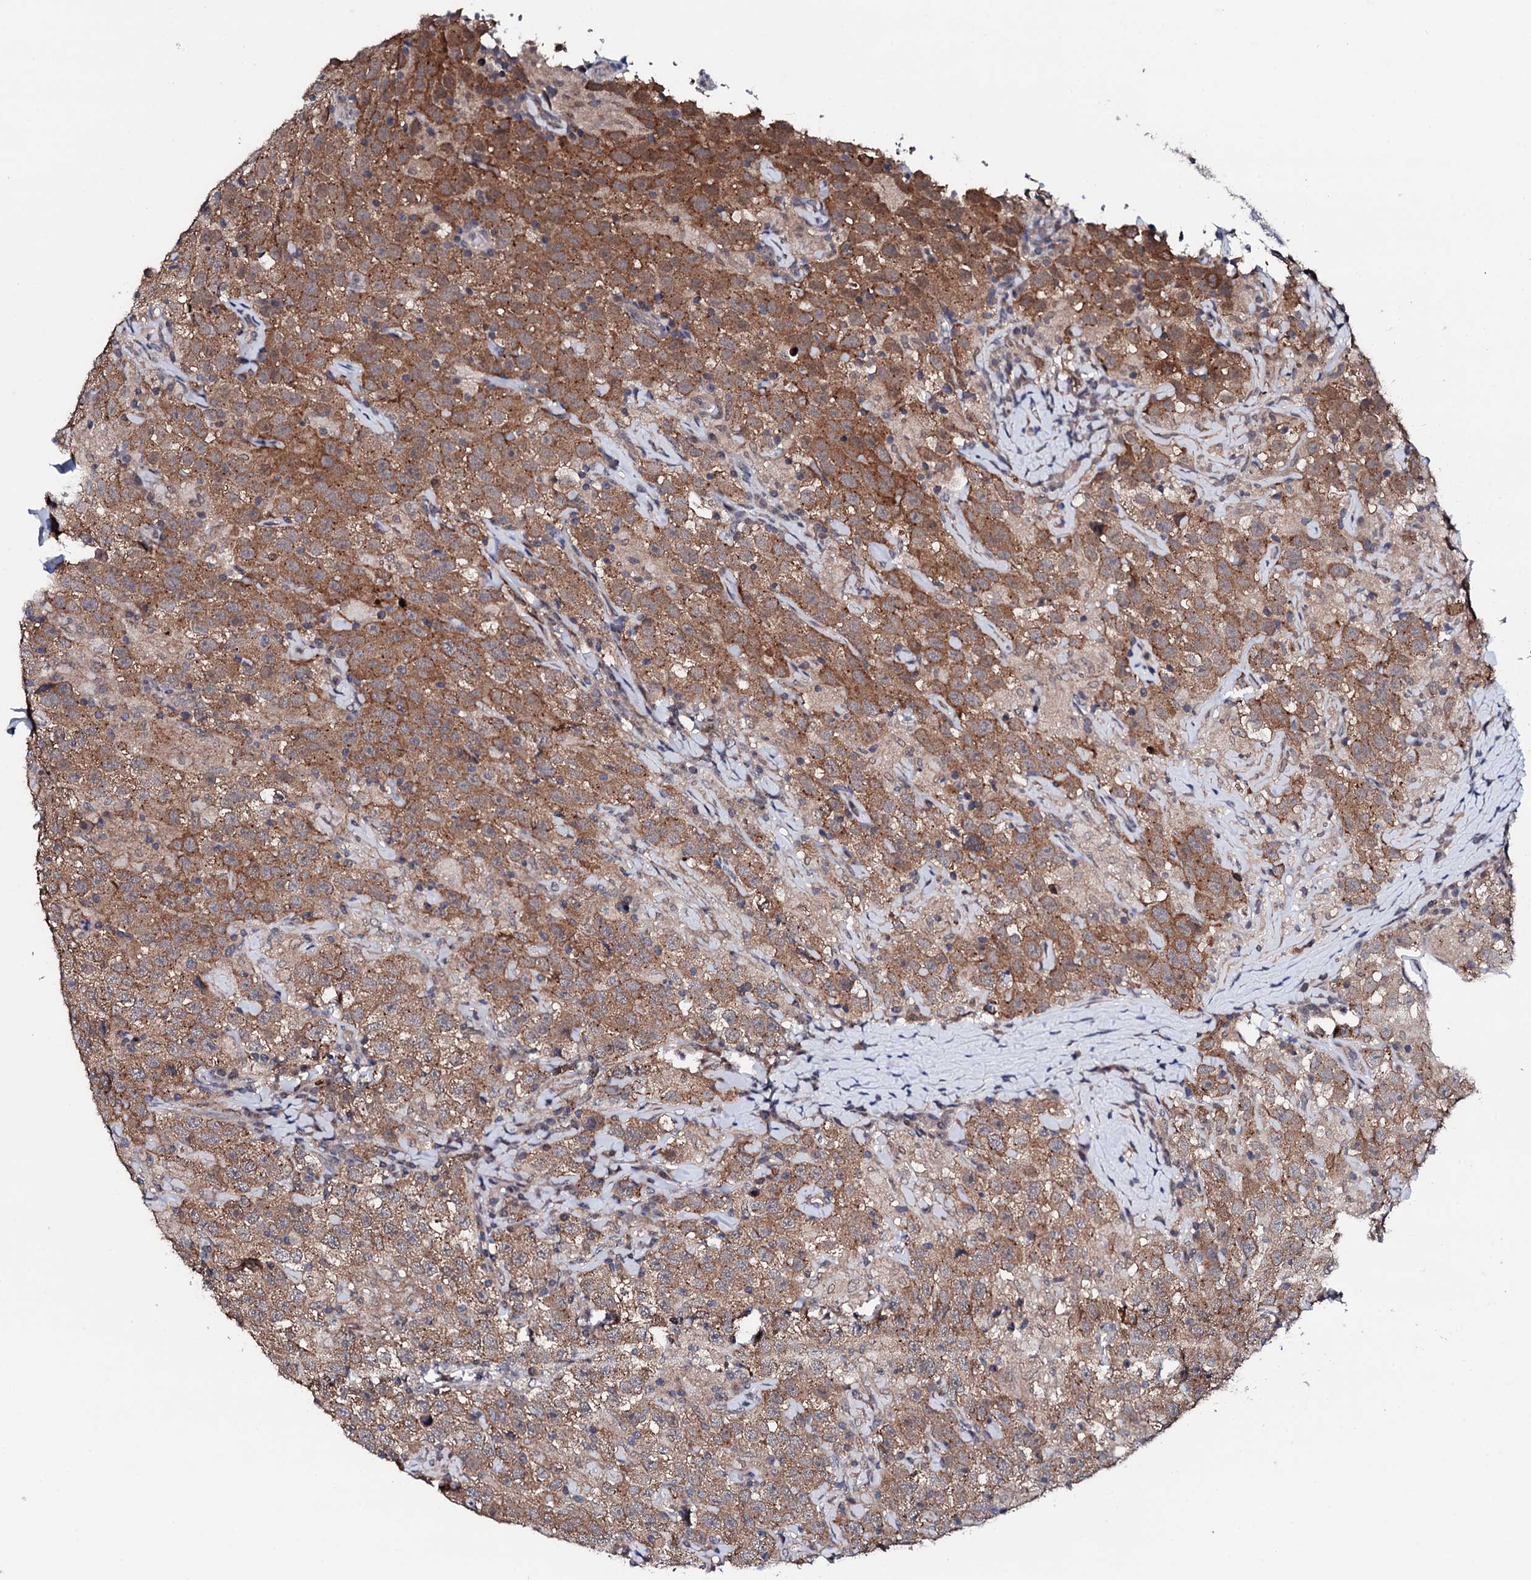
{"staining": {"intensity": "moderate", "quantity": ">75%", "location": "cytoplasmic/membranous"}, "tissue": "testis cancer", "cell_type": "Tumor cells", "image_type": "cancer", "snomed": [{"axis": "morphology", "description": "Seminoma, NOS"}, {"axis": "topography", "description": "Testis"}], "caption": "Tumor cells reveal medium levels of moderate cytoplasmic/membranous staining in about >75% of cells in human testis seminoma.", "gene": "EDC3", "patient": {"sex": "male", "age": 41}}